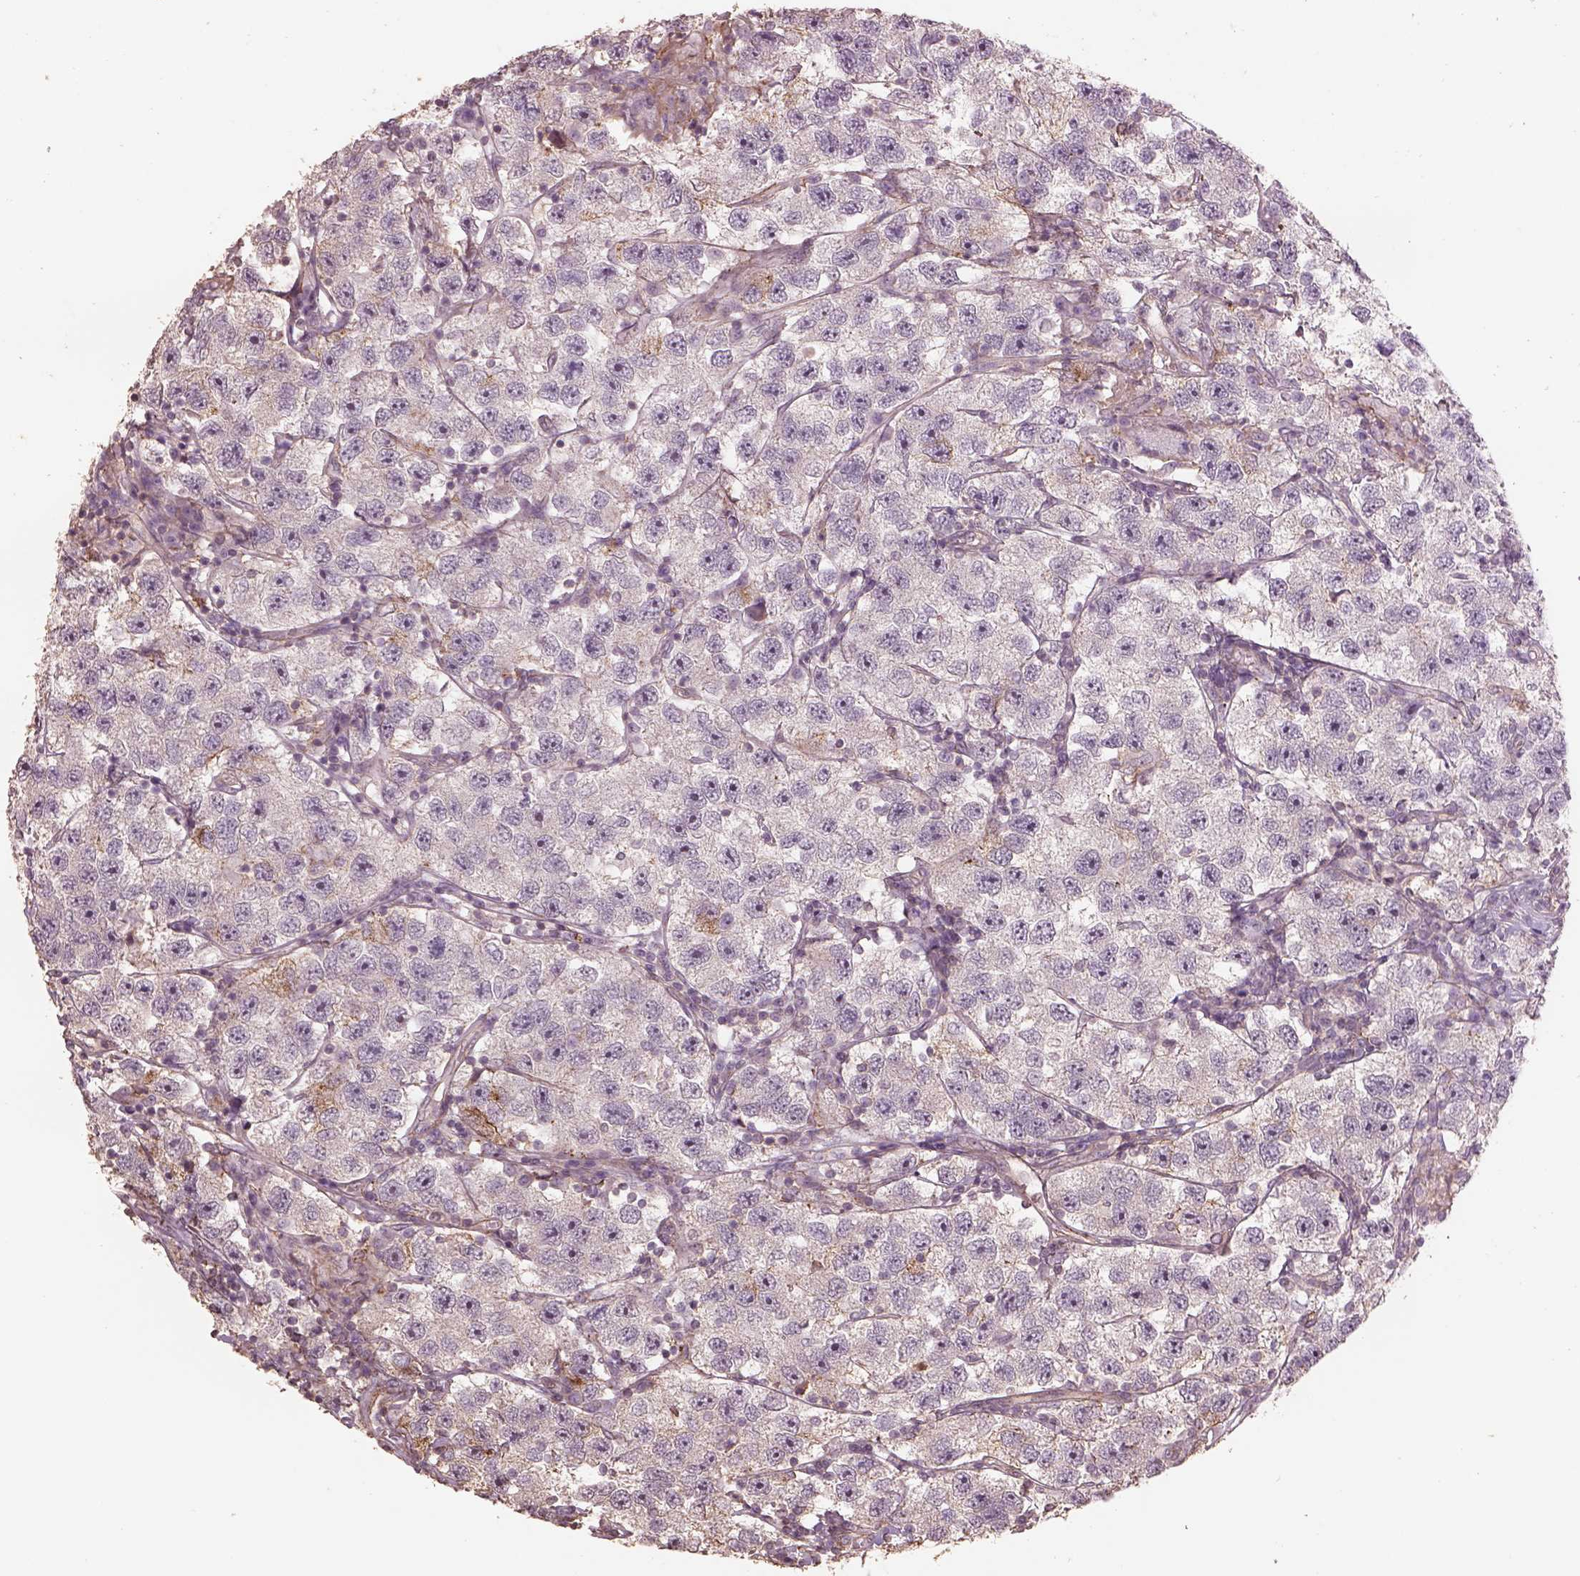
{"staining": {"intensity": "negative", "quantity": "none", "location": "none"}, "tissue": "testis cancer", "cell_type": "Tumor cells", "image_type": "cancer", "snomed": [{"axis": "morphology", "description": "Seminoma, NOS"}, {"axis": "topography", "description": "Testis"}], "caption": "IHC histopathology image of neoplastic tissue: testis cancer stained with DAB (3,3'-diaminobenzidine) shows no significant protein expression in tumor cells. (Stains: DAB (3,3'-diaminobenzidine) immunohistochemistry (IHC) with hematoxylin counter stain, Microscopy: brightfield microscopy at high magnification).", "gene": "LIN7A", "patient": {"sex": "male", "age": 26}}